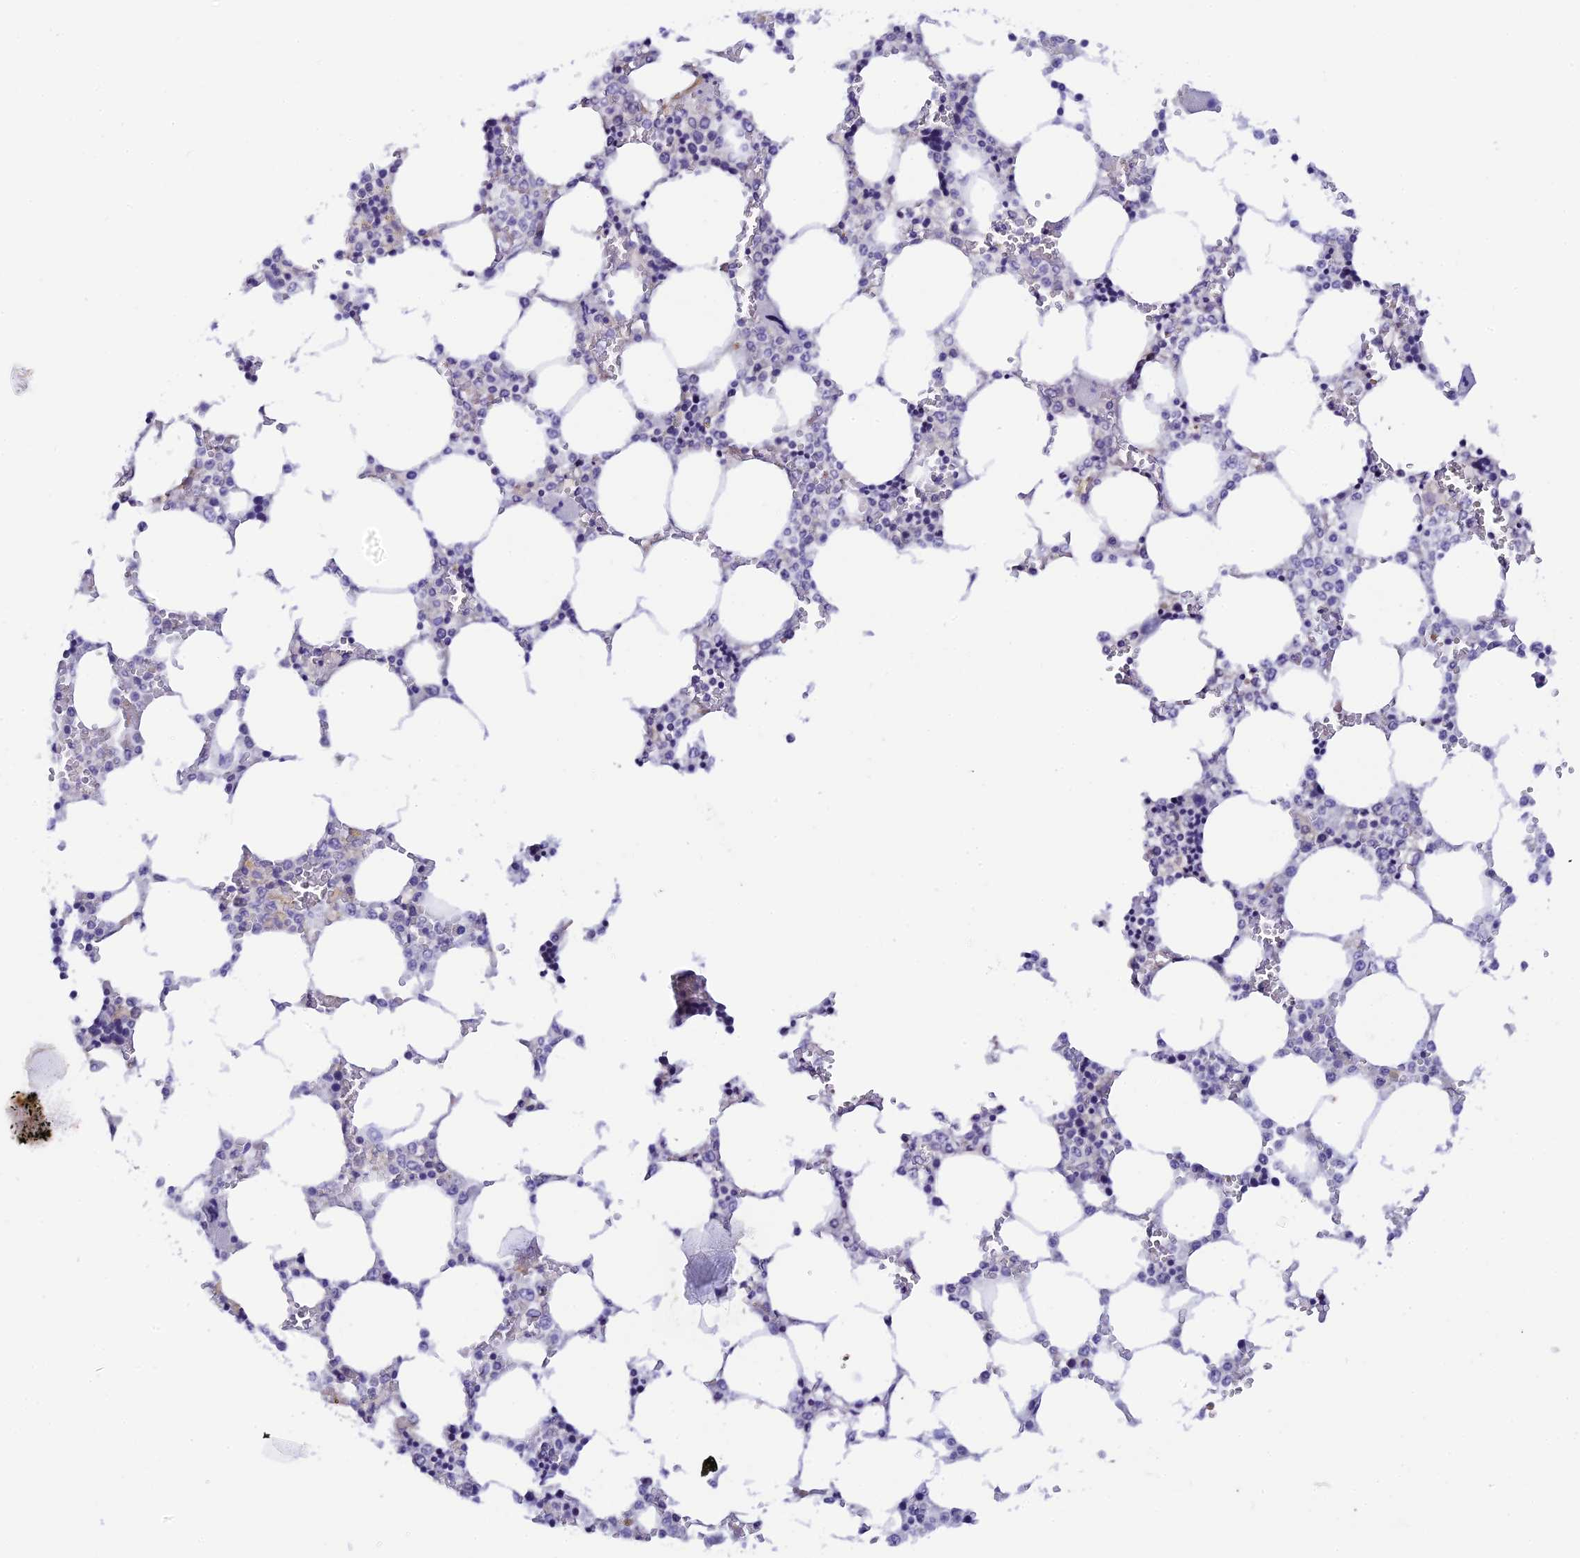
{"staining": {"intensity": "negative", "quantity": "none", "location": "none"}, "tissue": "bone marrow", "cell_type": "Hematopoietic cells", "image_type": "normal", "snomed": [{"axis": "morphology", "description": "Normal tissue, NOS"}, {"axis": "topography", "description": "Bone marrow"}], "caption": "The photomicrograph reveals no staining of hematopoietic cells in normal bone marrow. (Brightfield microscopy of DAB (3,3'-diaminobenzidine) immunohistochemistry at high magnification).", "gene": "RASGEF1B", "patient": {"sex": "male", "age": 64}}